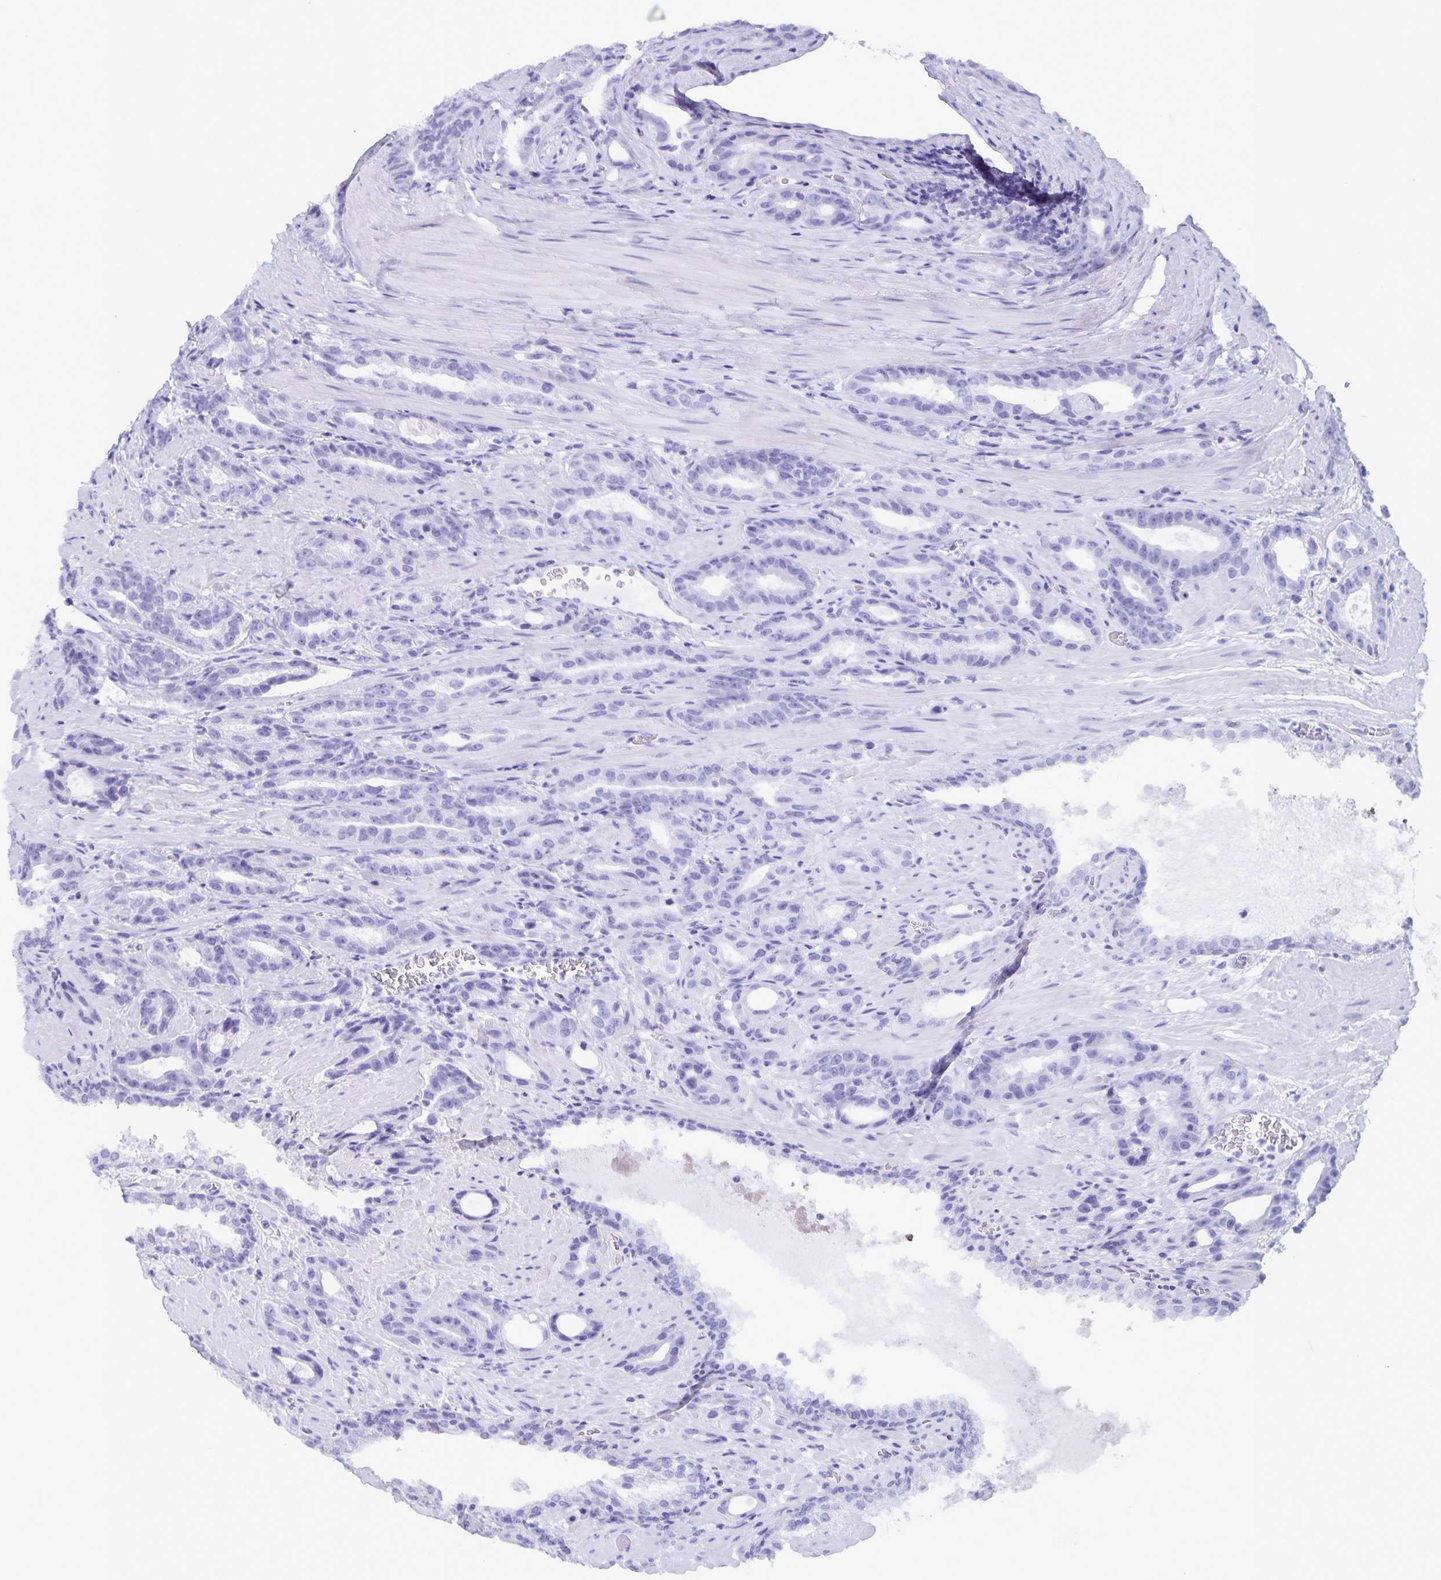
{"staining": {"intensity": "negative", "quantity": "none", "location": "none"}, "tissue": "prostate cancer", "cell_type": "Tumor cells", "image_type": "cancer", "snomed": [{"axis": "morphology", "description": "Adenocarcinoma, High grade"}, {"axis": "topography", "description": "Prostate"}], "caption": "Immunohistochemistry photomicrograph of neoplastic tissue: human adenocarcinoma (high-grade) (prostate) stained with DAB (3,3'-diaminobenzidine) displays no significant protein positivity in tumor cells. (IHC, brightfield microscopy, high magnification).", "gene": "AQP4", "patient": {"sex": "male", "age": 65}}